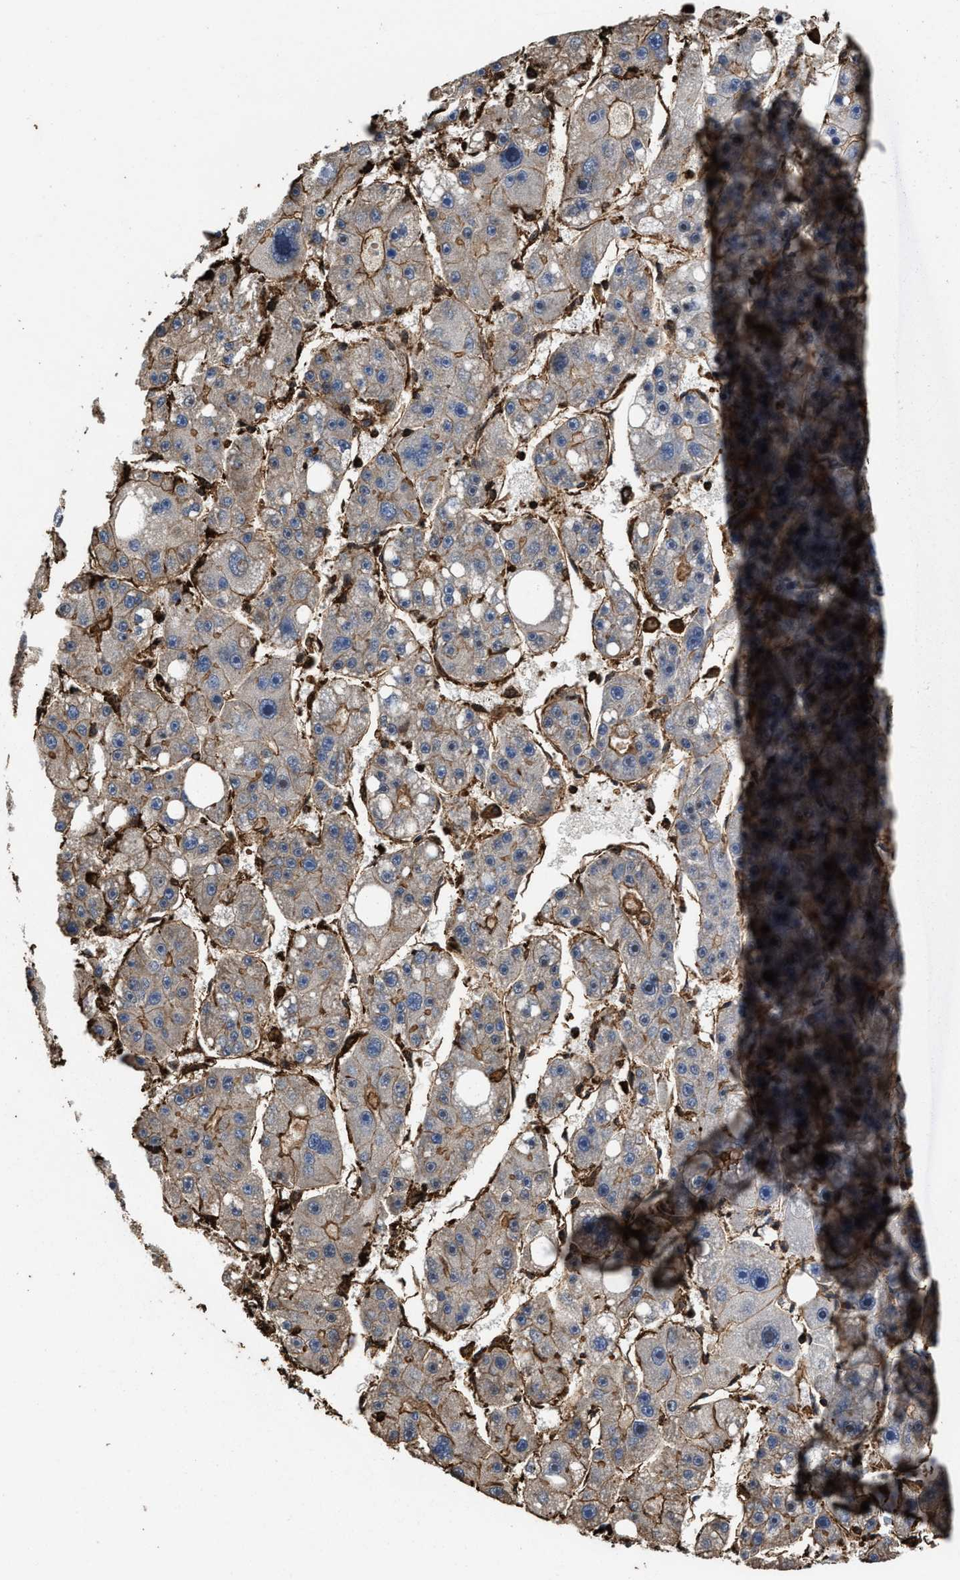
{"staining": {"intensity": "weak", "quantity": "<25%", "location": "cytoplasmic/membranous"}, "tissue": "liver cancer", "cell_type": "Tumor cells", "image_type": "cancer", "snomed": [{"axis": "morphology", "description": "Carcinoma, Hepatocellular, NOS"}, {"axis": "topography", "description": "Liver"}], "caption": "IHC histopathology image of human liver cancer stained for a protein (brown), which demonstrates no positivity in tumor cells.", "gene": "KBTBD2", "patient": {"sex": "female", "age": 61}}